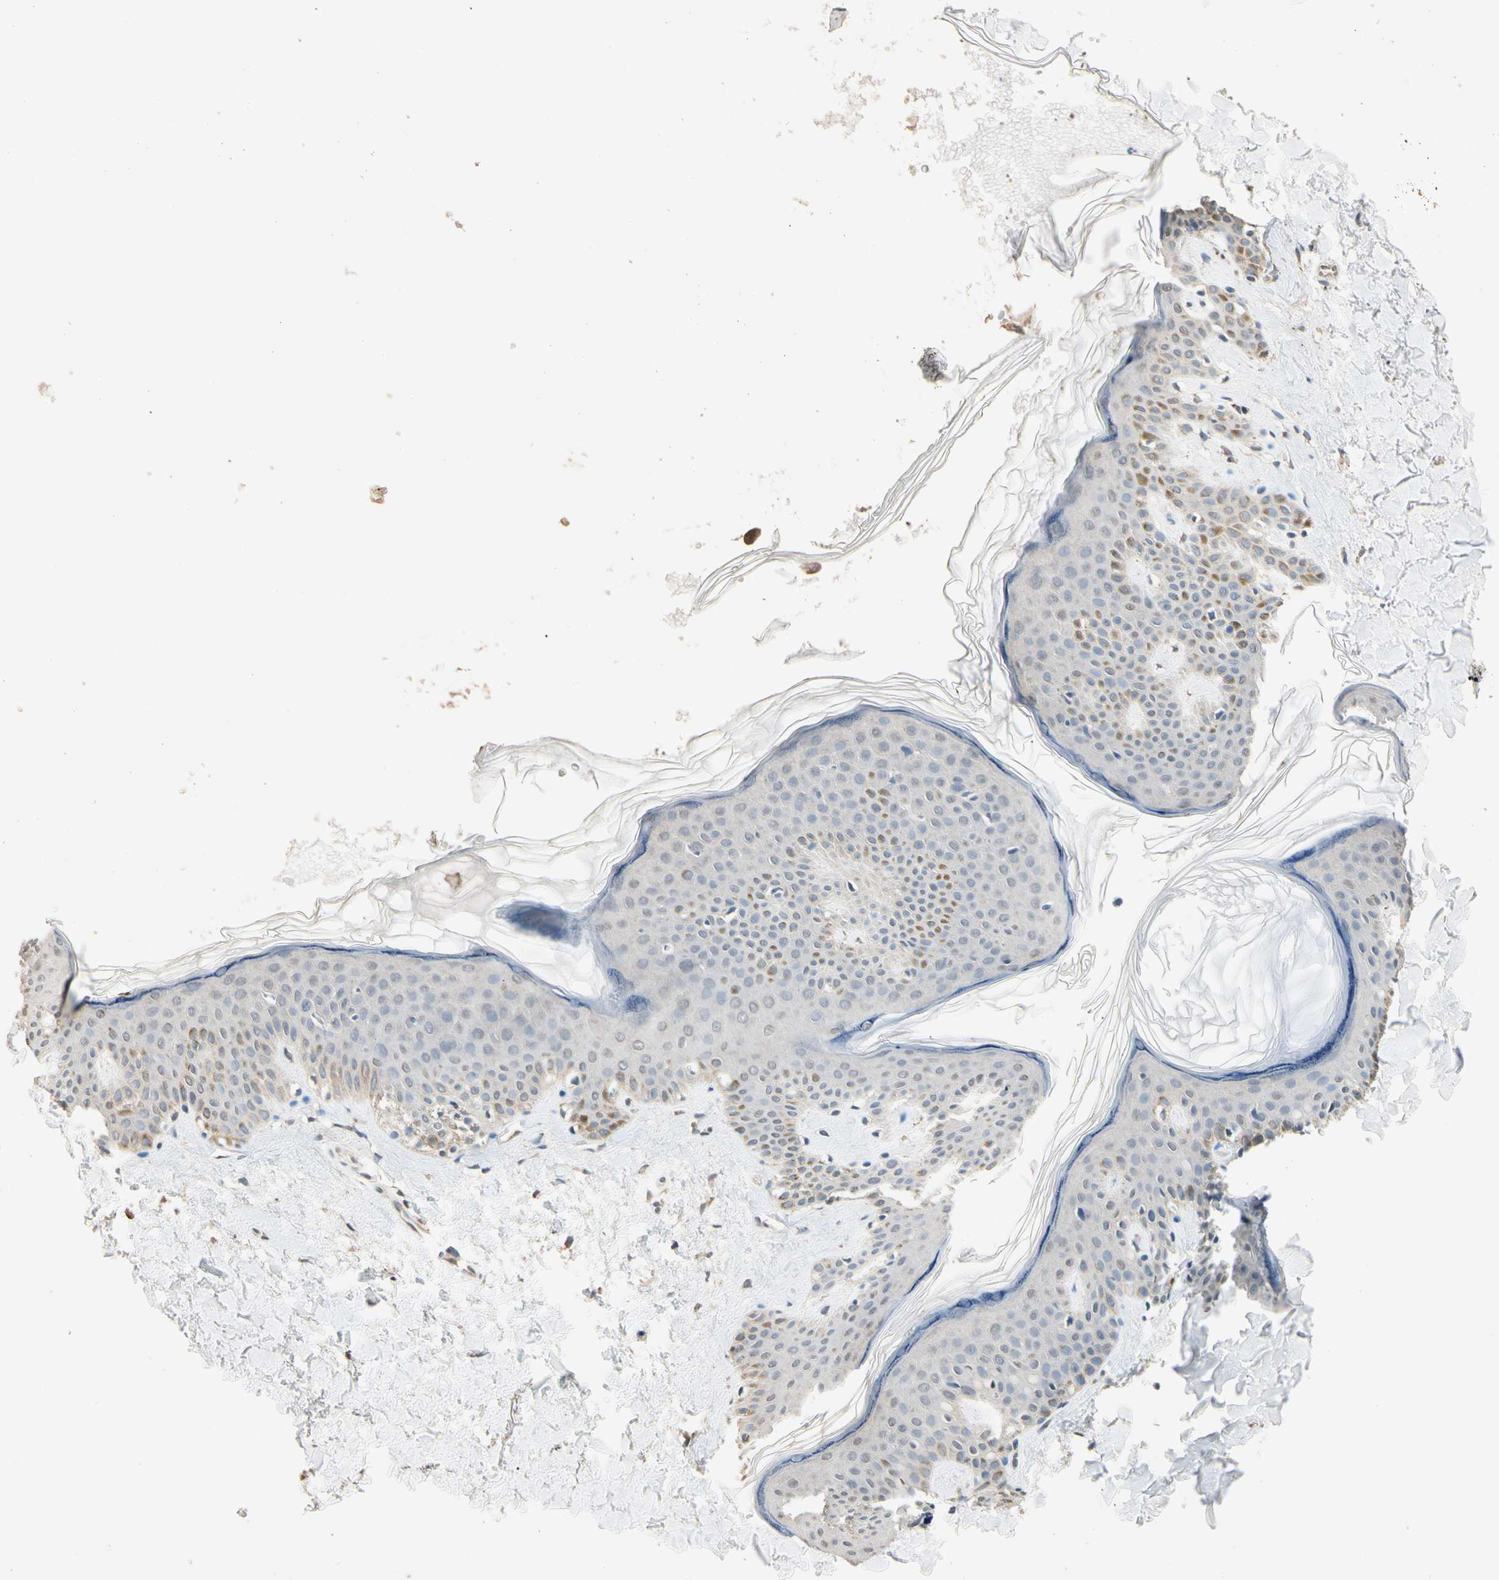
{"staining": {"intensity": "moderate", "quantity": ">75%", "location": "cytoplasmic/membranous"}, "tissue": "skin", "cell_type": "Fibroblasts", "image_type": "normal", "snomed": [{"axis": "morphology", "description": "Normal tissue, NOS"}, {"axis": "topography", "description": "Skin"}], "caption": "This histopathology image shows immunohistochemistry staining of normal human skin, with medium moderate cytoplasmic/membranous positivity in about >75% of fibroblasts.", "gene": "TASOR", "patient": {"sex": "male", "age": 67}}